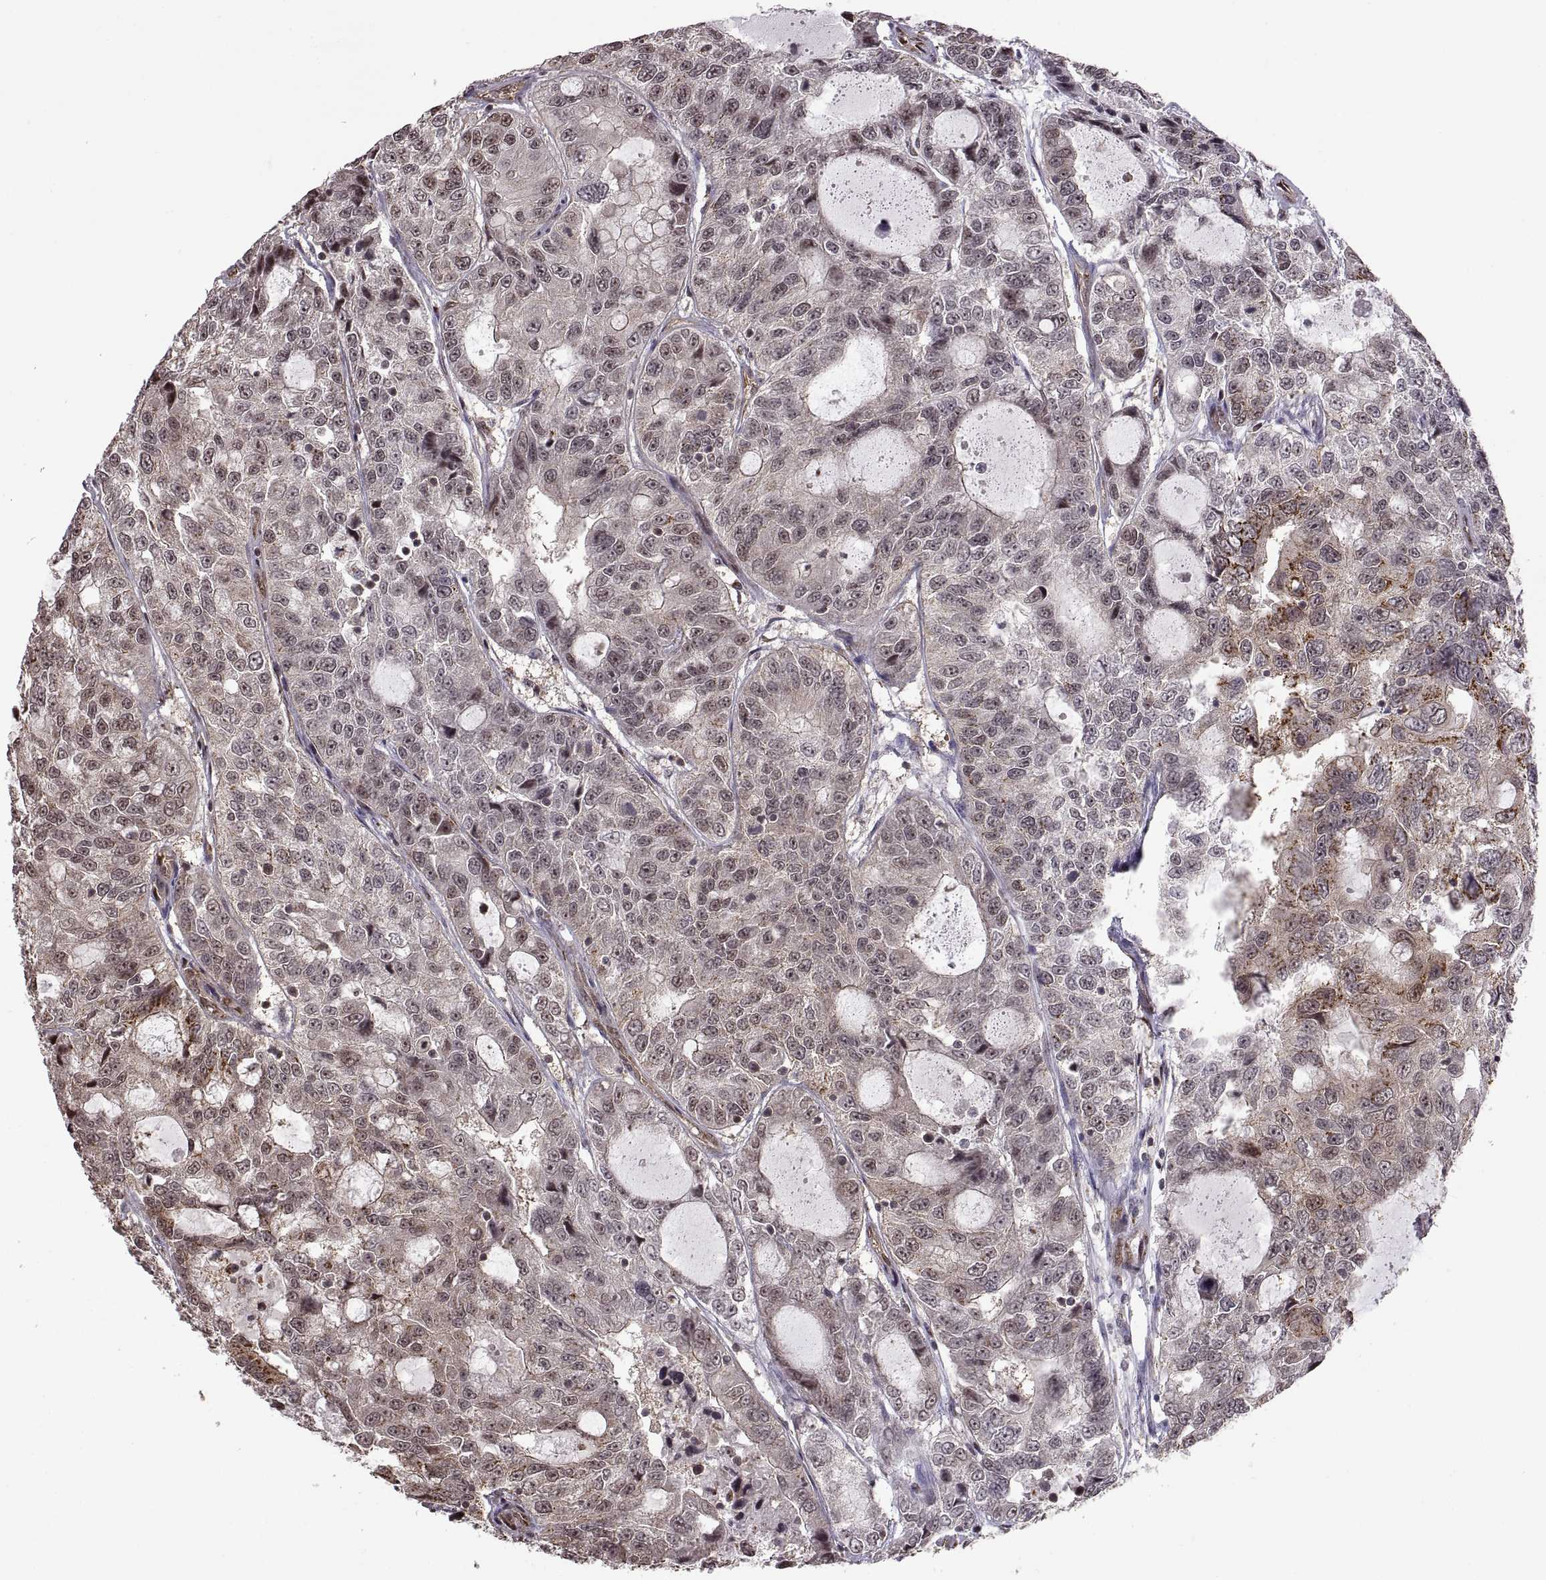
{"staining": {"intensity": "negative", "quantity": "none", "location": "none"}, "tissue": "urothelial cancer", "cell_type": "Tumor cells", "image_type": "cancer", "snomed": [{"axis": "morphology", "description": "Urothelial carcinoma, NOS"}, {"axis": "morphology", "description": "Urothelial carcinoma, High grade"}, {"axis": "topography", "description": "Urinary bladder"}], "caption": "This image is of transitional cell carcinoma stained with immunohistochemistry (IHC) to label a protein in brown with the nuclei are counter-stained blue. There is no positivity in tumor cells.", "gene": "ARRB1", "patient": {"sex": "female", "age": 73}}